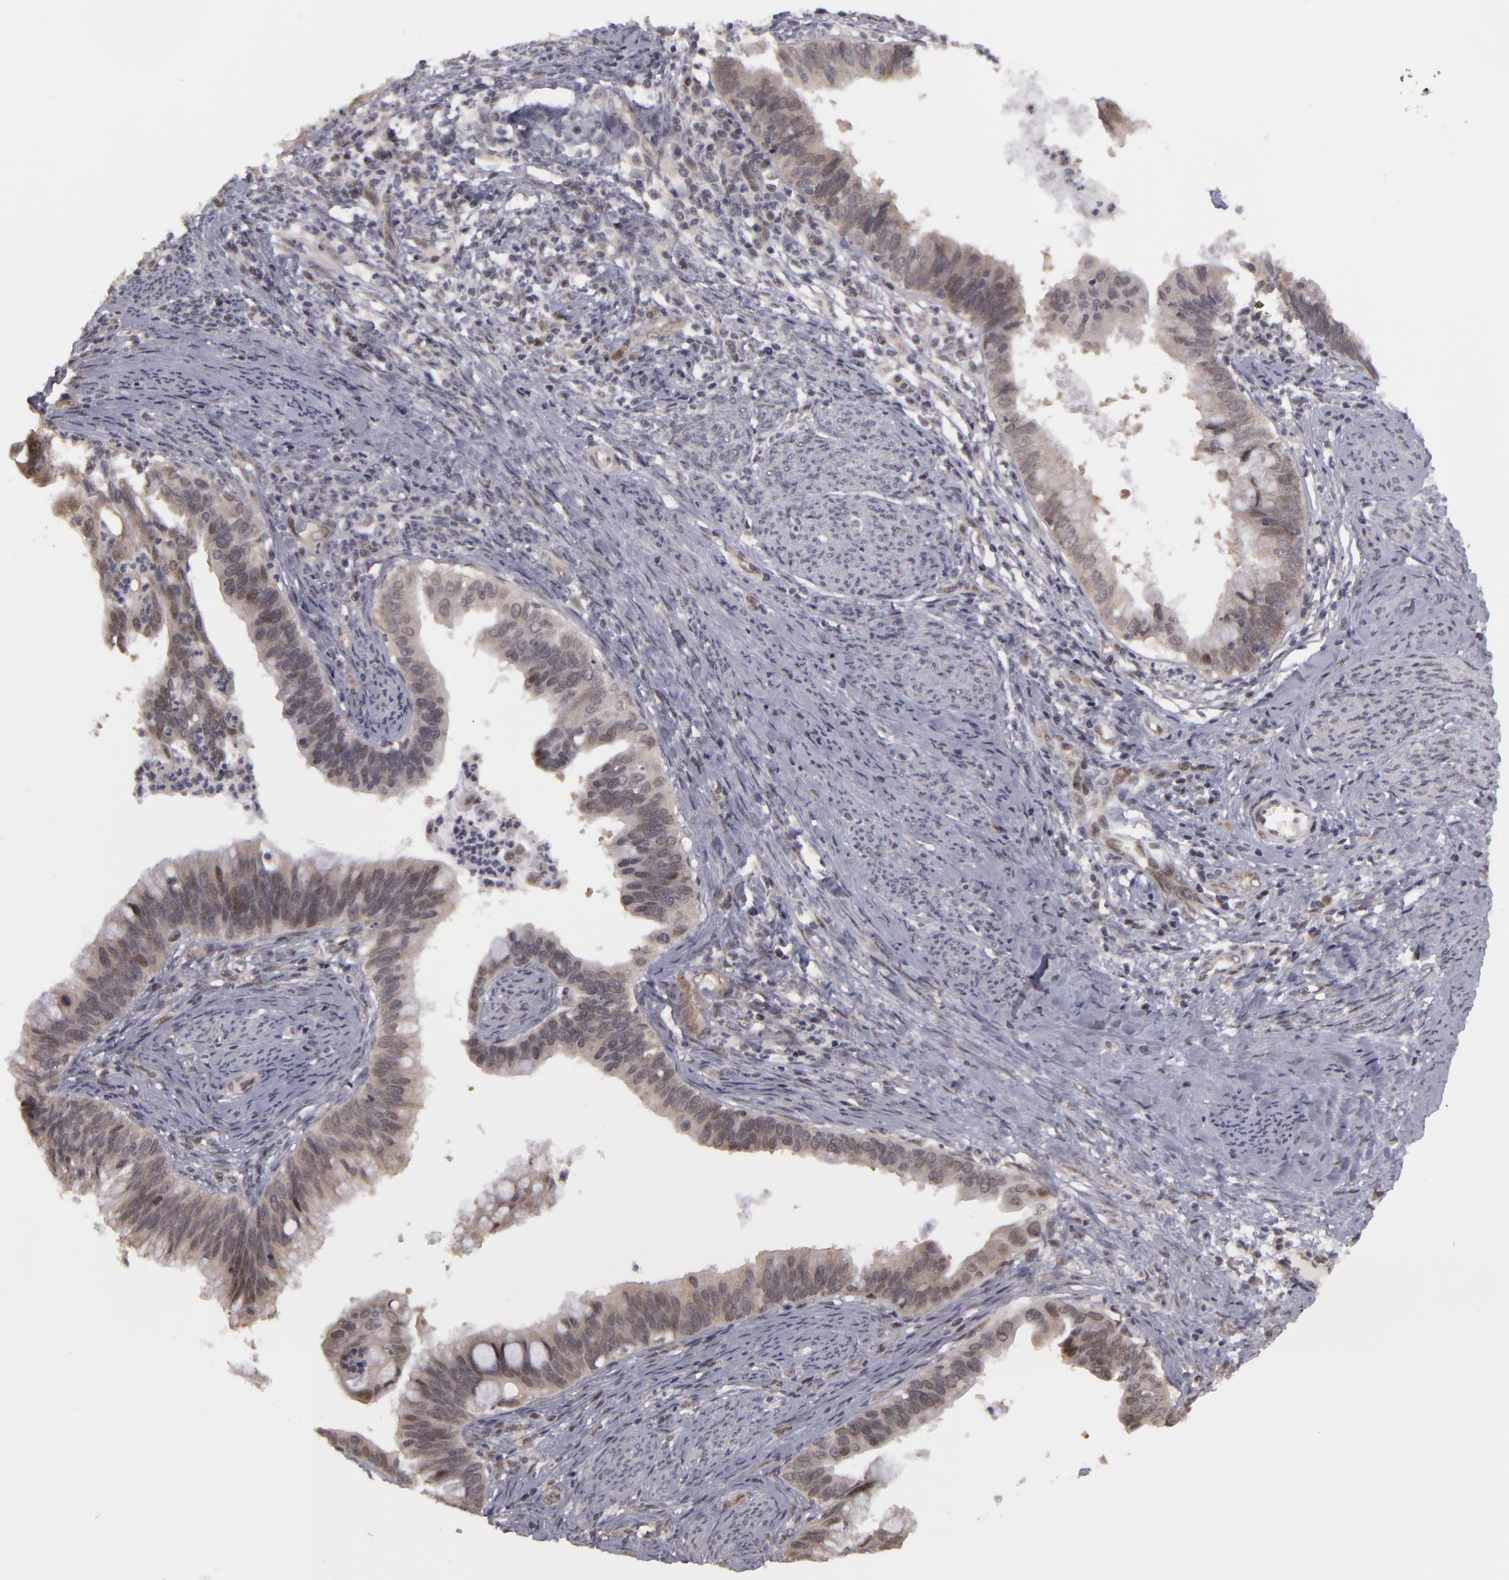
{"staining": {"intensity": "weak", "quantity": "<25%", "location": "nuclear"}, "tissue": "cervical cancer", "cell_type": "Tumor cells", "image_type": "cancer", "snomed": [{"axis": "morphology", "description": "Adenocarcinoma, NOS"}, {"axis": "topography", "description": "Cervix"}], "caption": "A micrograph of cervical cancer (adenocarcinoma) stained for a protein displays no brown staining in tumor cells.", "gene": "ZNF133", "patient": {"sex": "female", "age": 47}}